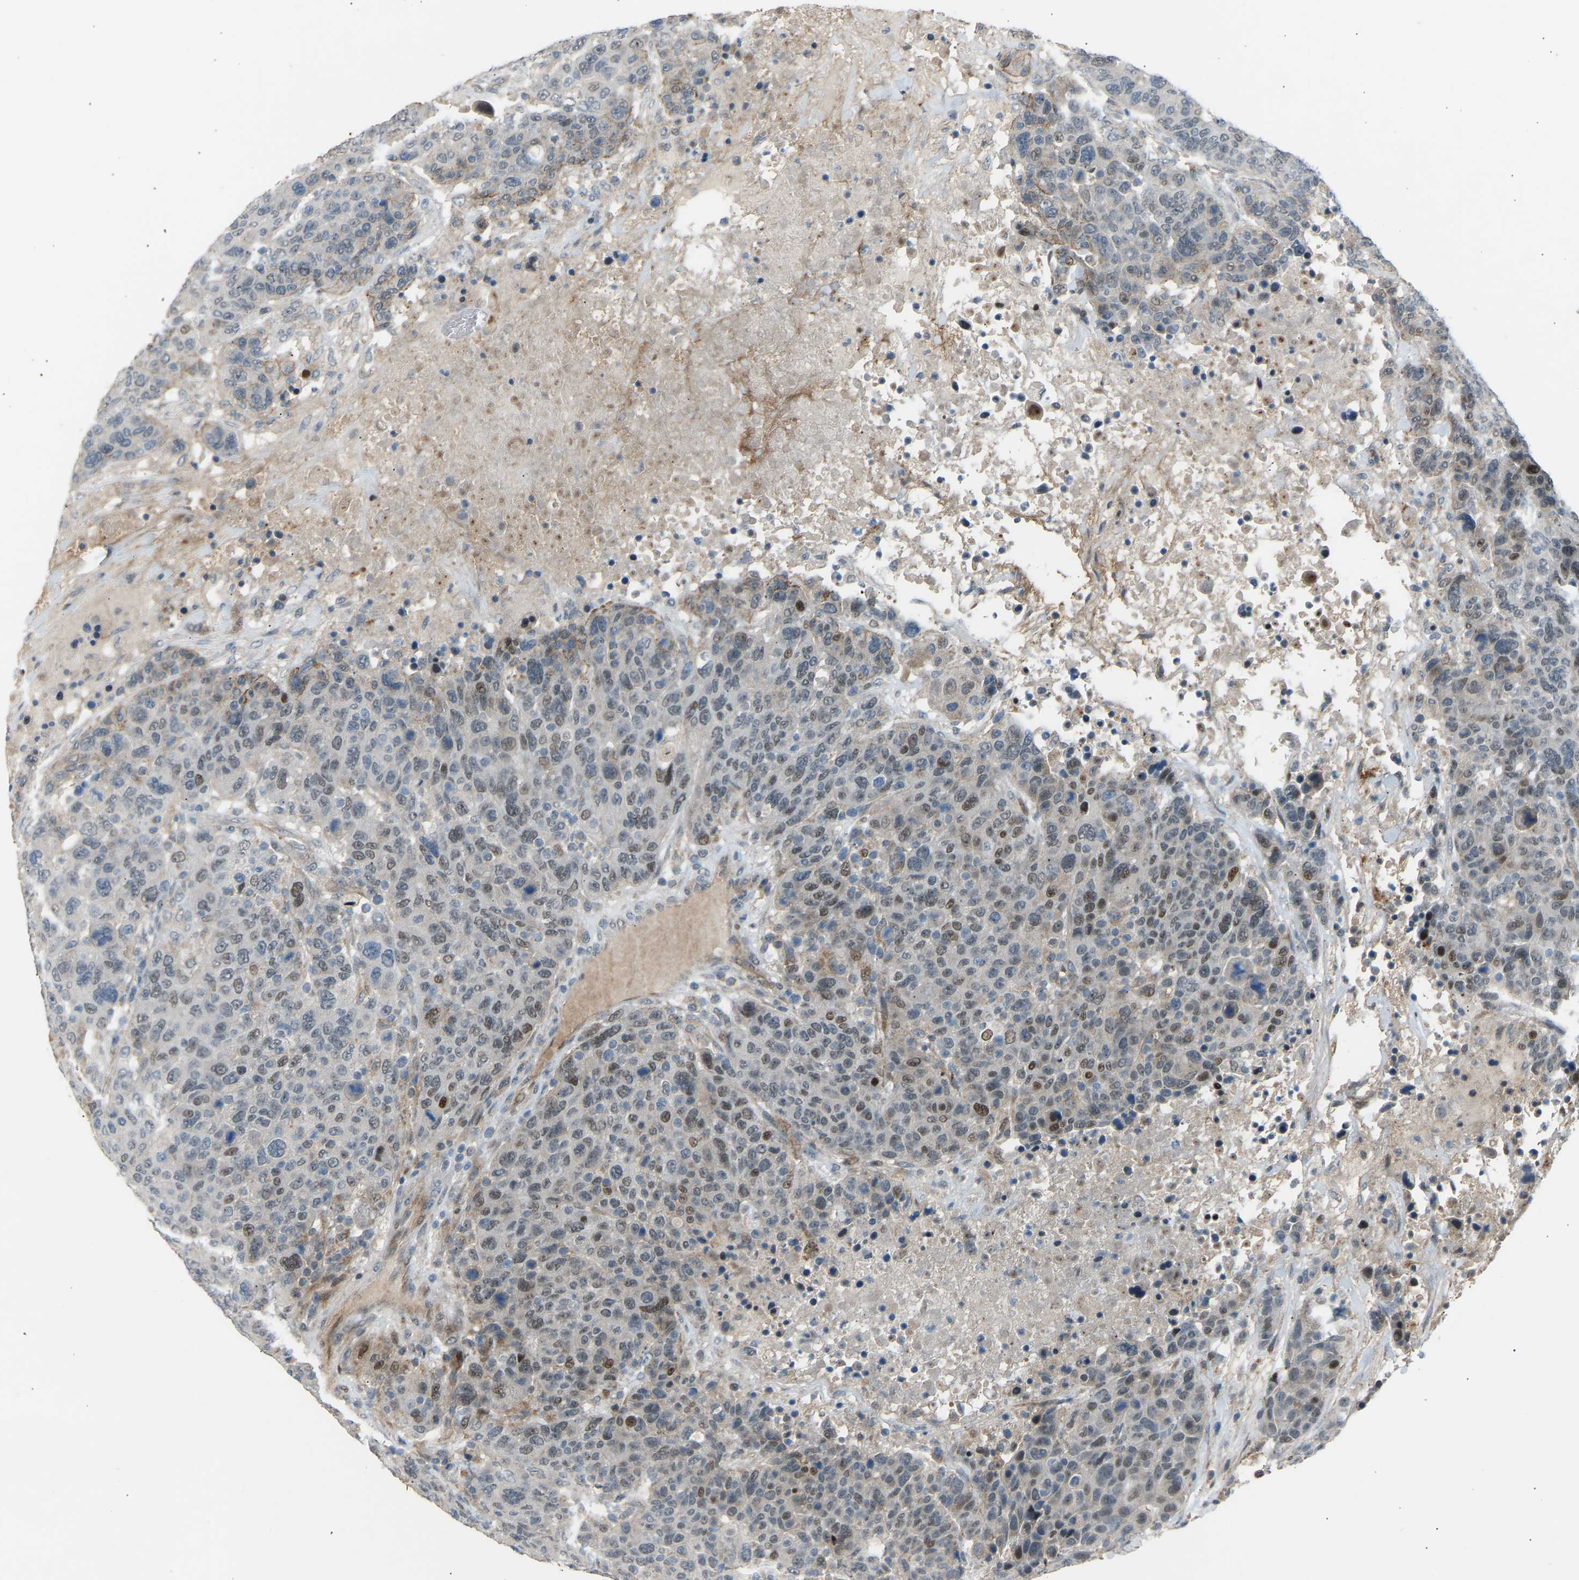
{"staining": {"intensity": "moderate", "quantity": "25%-75%", "location": "nuclear"}, "tissue": "breast cancer", "cell_type": "Tumor cells", "image_type": "cancer", "snomed": [{"axis": "morphology", "description": "Duct carcinoma"}, {"axis": "topography", "description": "Breast"}], "caption": "A histopathology image of human invasive ductal carcinoma (breast) stained for a protein exhibits moderate nuclear brown staining in tumor cells.", "gene": "VPS41", "patient": {"sex": "female", "age": 37}}